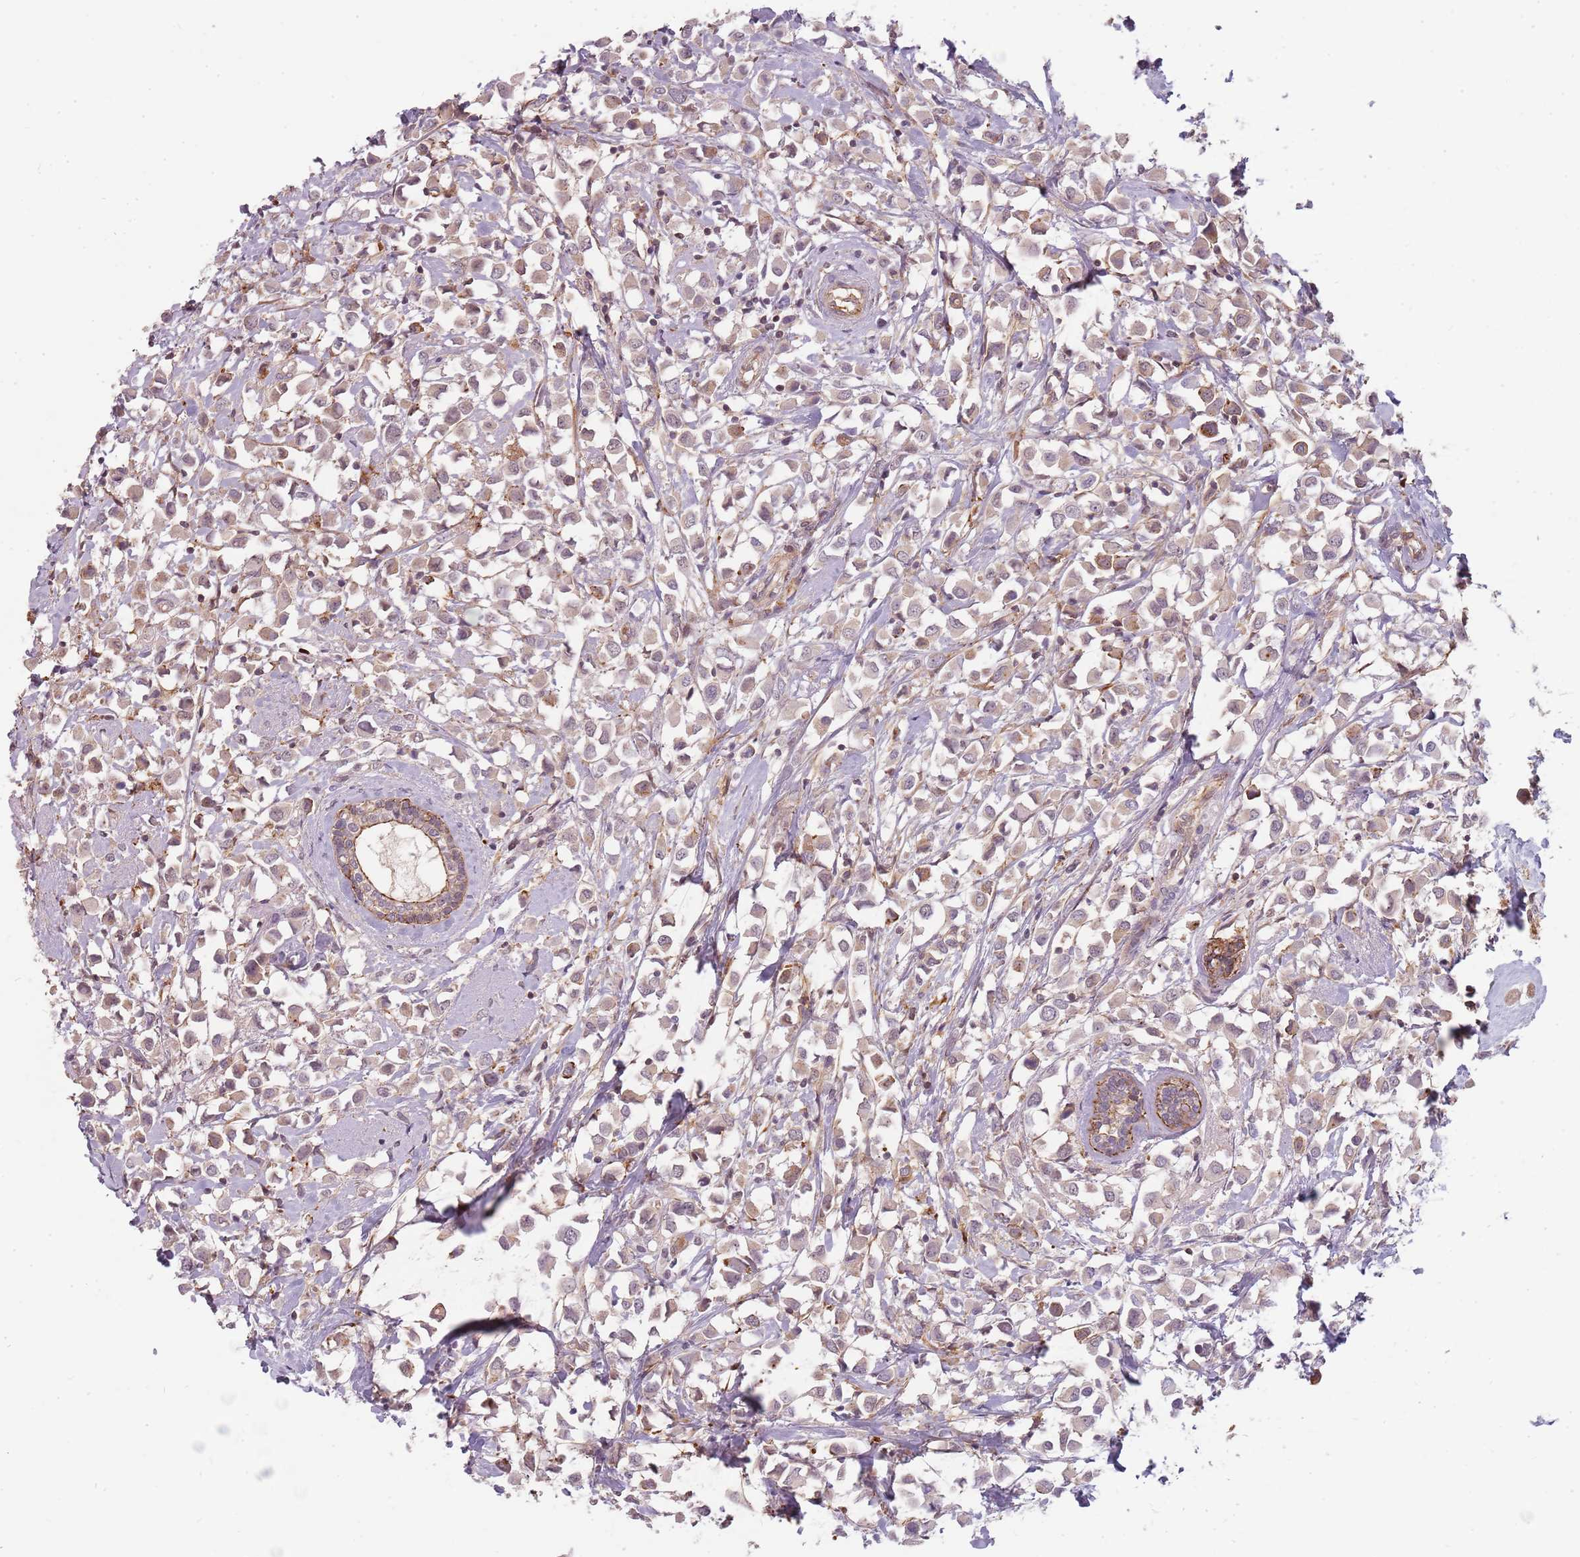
{"staining": {"intensity": "weak", "quantity": ">75%", "location": "cytoplasmic/membranous"}, "tissue": "breast cancer", "cell_type": "Tumor cells", "image_type": "cancer", "snomed": [{"axis": "morphology", "description": "Duct carcinoma"}, {"axis": "topography", "description": "Breast"}], "caption": "Weak cytoplasmic/membranous expression for a protein is seen in approximately >75% of tumor cells of breast cancer (intraductal carcinoma) using IHC.", "gene": "PPP1R14C", "patient": {"sex": "female", "age": 61}}